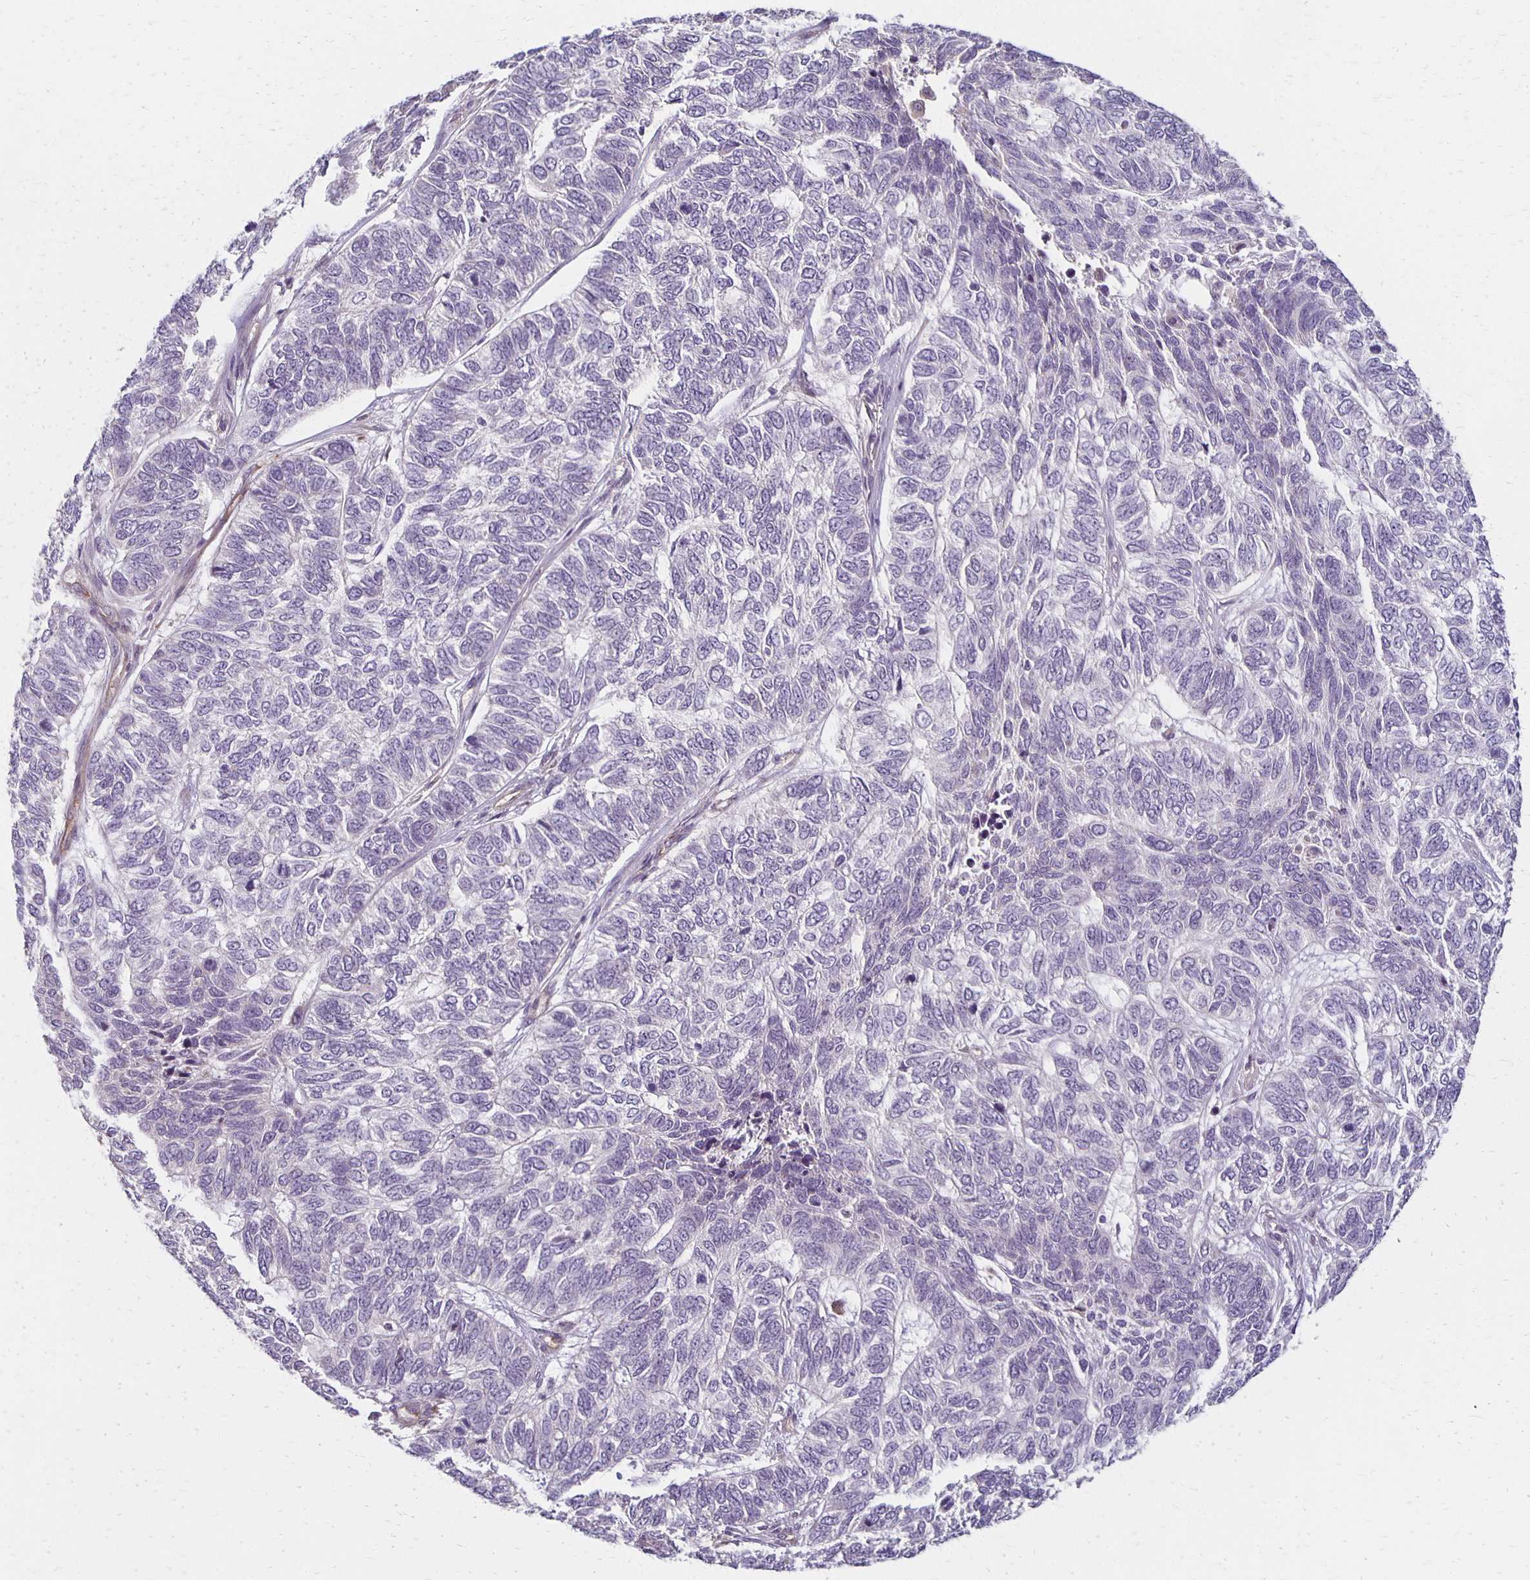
{"staining": {"intensity": "negative", "quantity": "none", "location": "none"}, "tissue": "skin cancer", "cell_type": "Tumor cells", "image_type": "cancer", "snomed": [{"axis": "morphology", "description": "Basal cell carcinoma"}, {"axis": "topography", "description": "Skin"}], "caption": "The histopathology image demonstrates no significant staining in tumor cells of skin cancer.", "gene": "GPX4", "patient": {"sex": "female", "age": 65}}